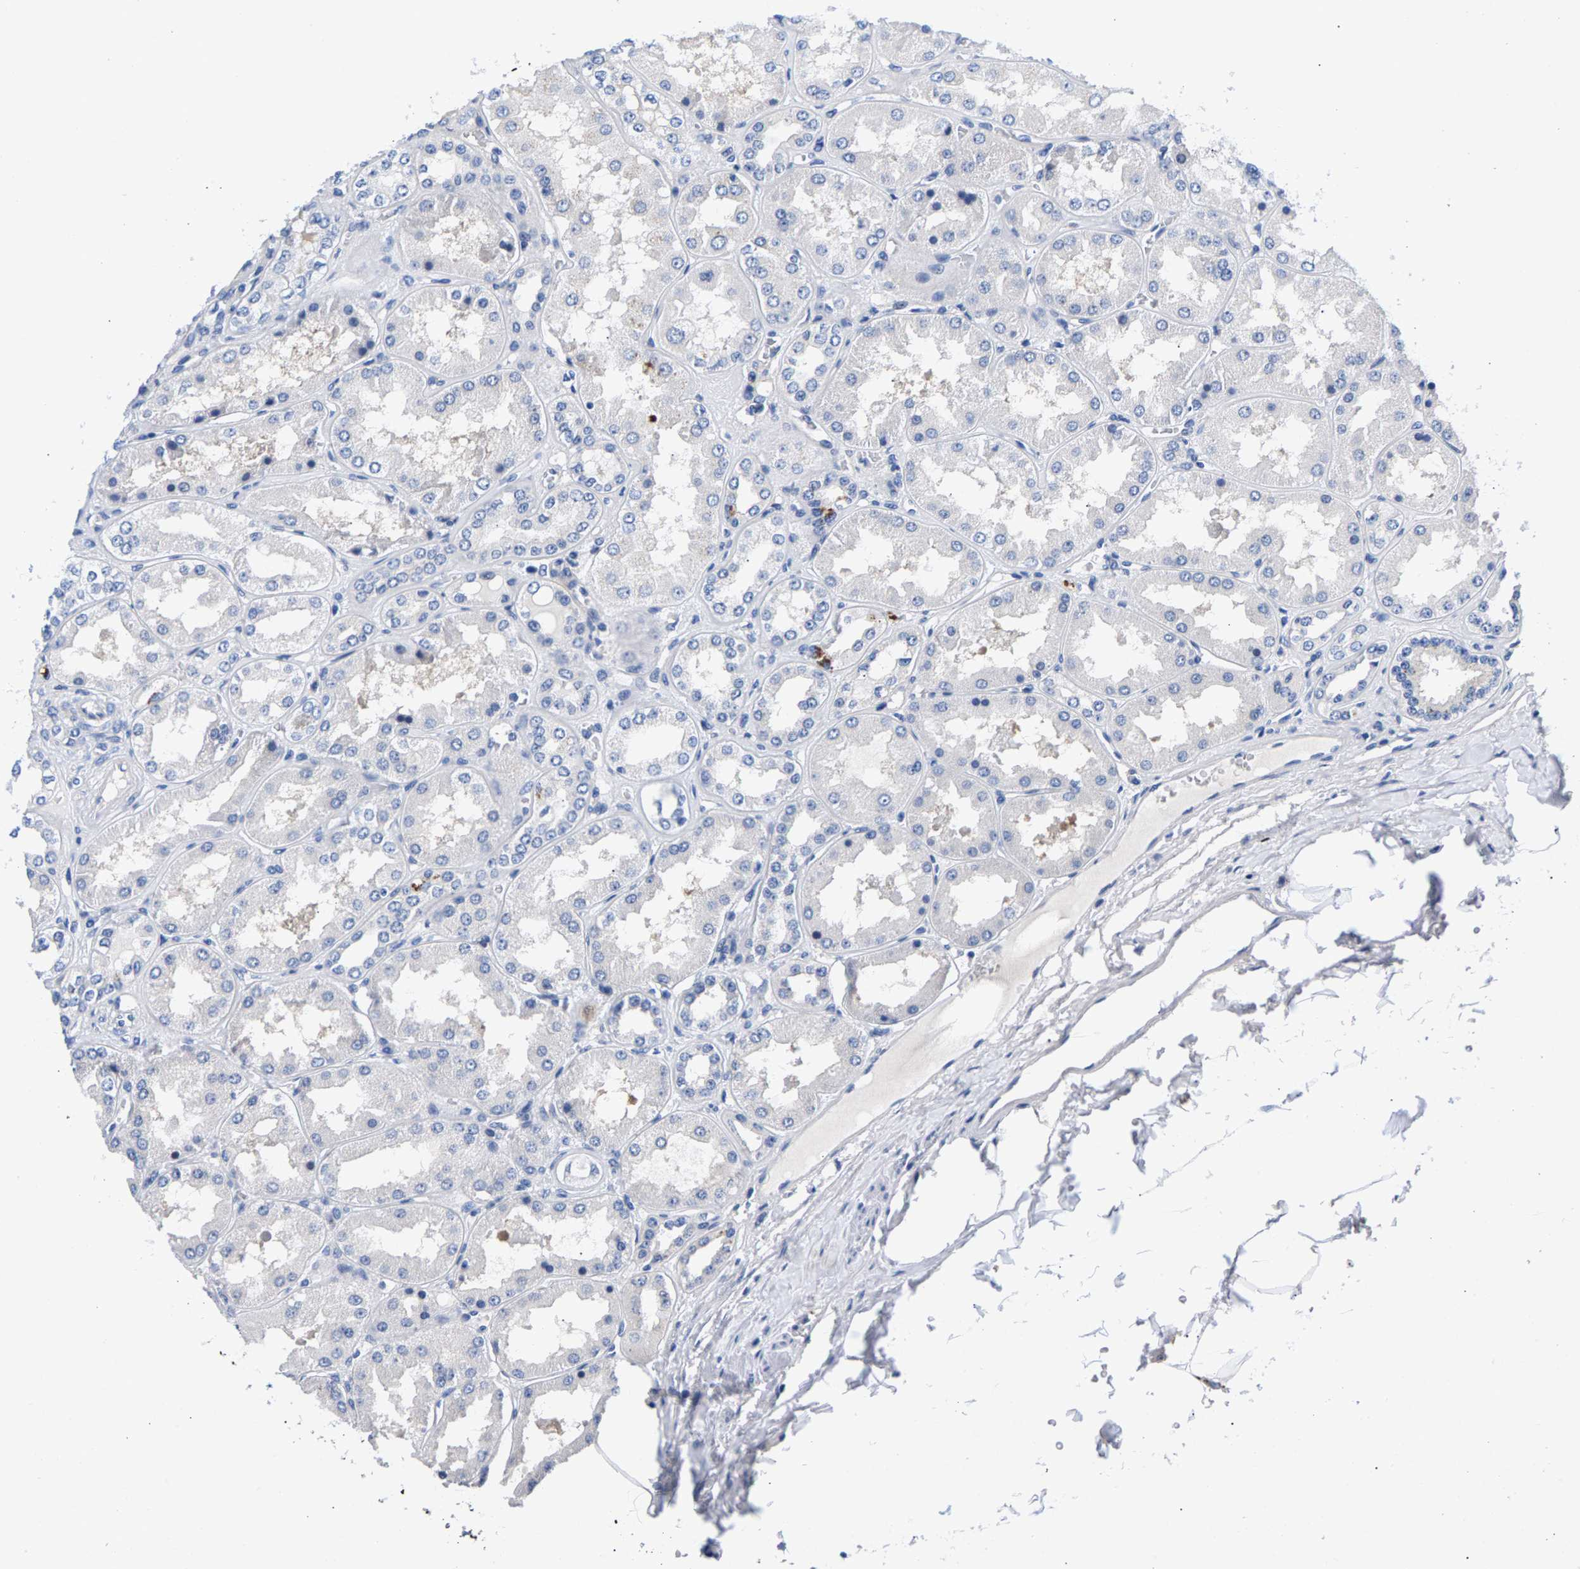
{"staining": {"intensity": "negative", "quantity": "none", "location": "none"}, "tissue": "kidney", "cell_type": "Cells in glomeruli", "image_type": "normal", "snomed": [{"axis": "morphology", "description": "Normal tissue, NOS"}, {"axis": "topography", "description": "Kidney"}], "caption": "DAB immunohistochemical staining of unremarkable human kidney reveals no significant expression in cells in glomeruli. (DAB (3,3'-diaminobenzidine) immunohistochemistry with hematoxylin counter stain).", "gene": "P2RY4", "patient": {"sex": "female", "age": 56}}